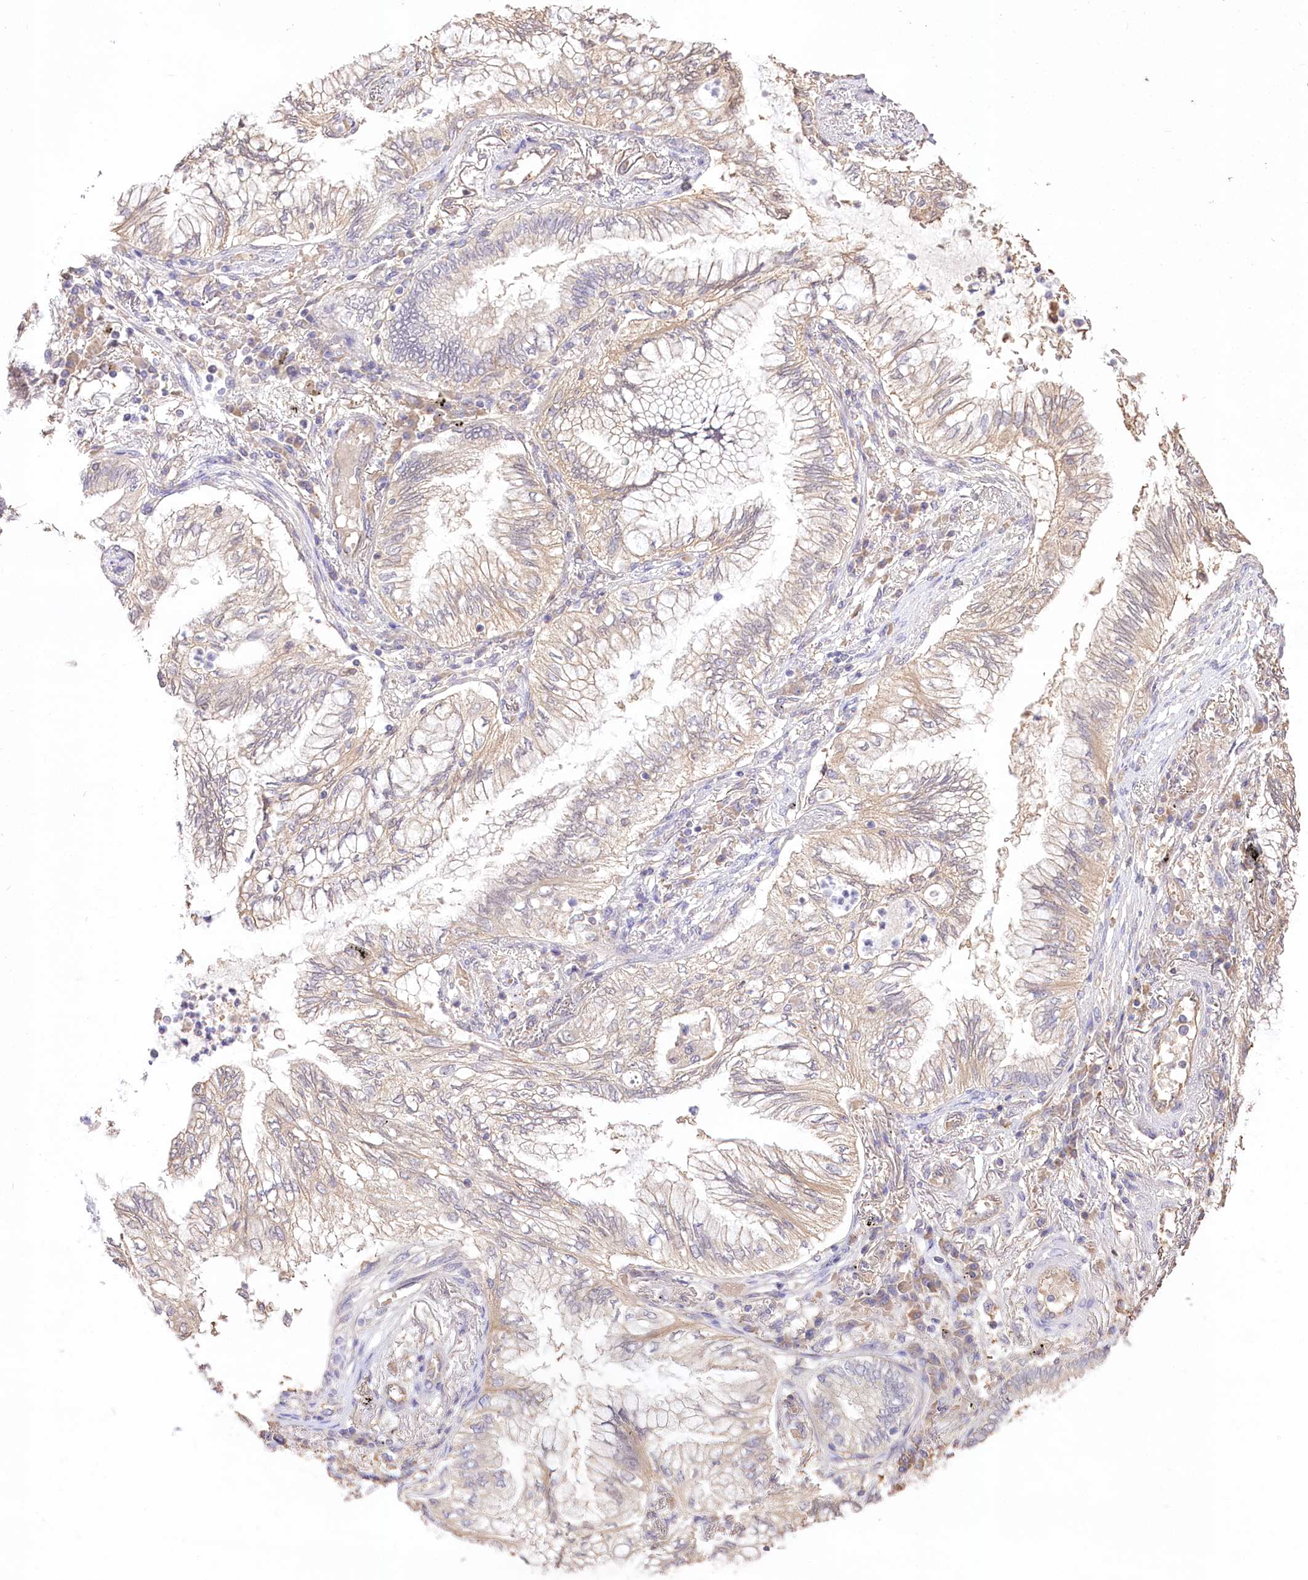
{"staining": {"intensity": "weak", "quantity": "<25%", "location": "cytoplasmic/membranous"}, "tissue": "lung cancer", "cell_type": "Tumor cells", "image_type": "cancer", "snomed": [{"axis": "morphology", "description": "Adenocarcinoma, NOS"}, {"axis": "topography", "description": "Lung"}], "caption": "There is no significant positivity in tumor cells of lung adenocarcinoma. Nuclei are stained in blue.", "gene": "R3HDM2", "patient": {"sex": "female", "age": 70}}